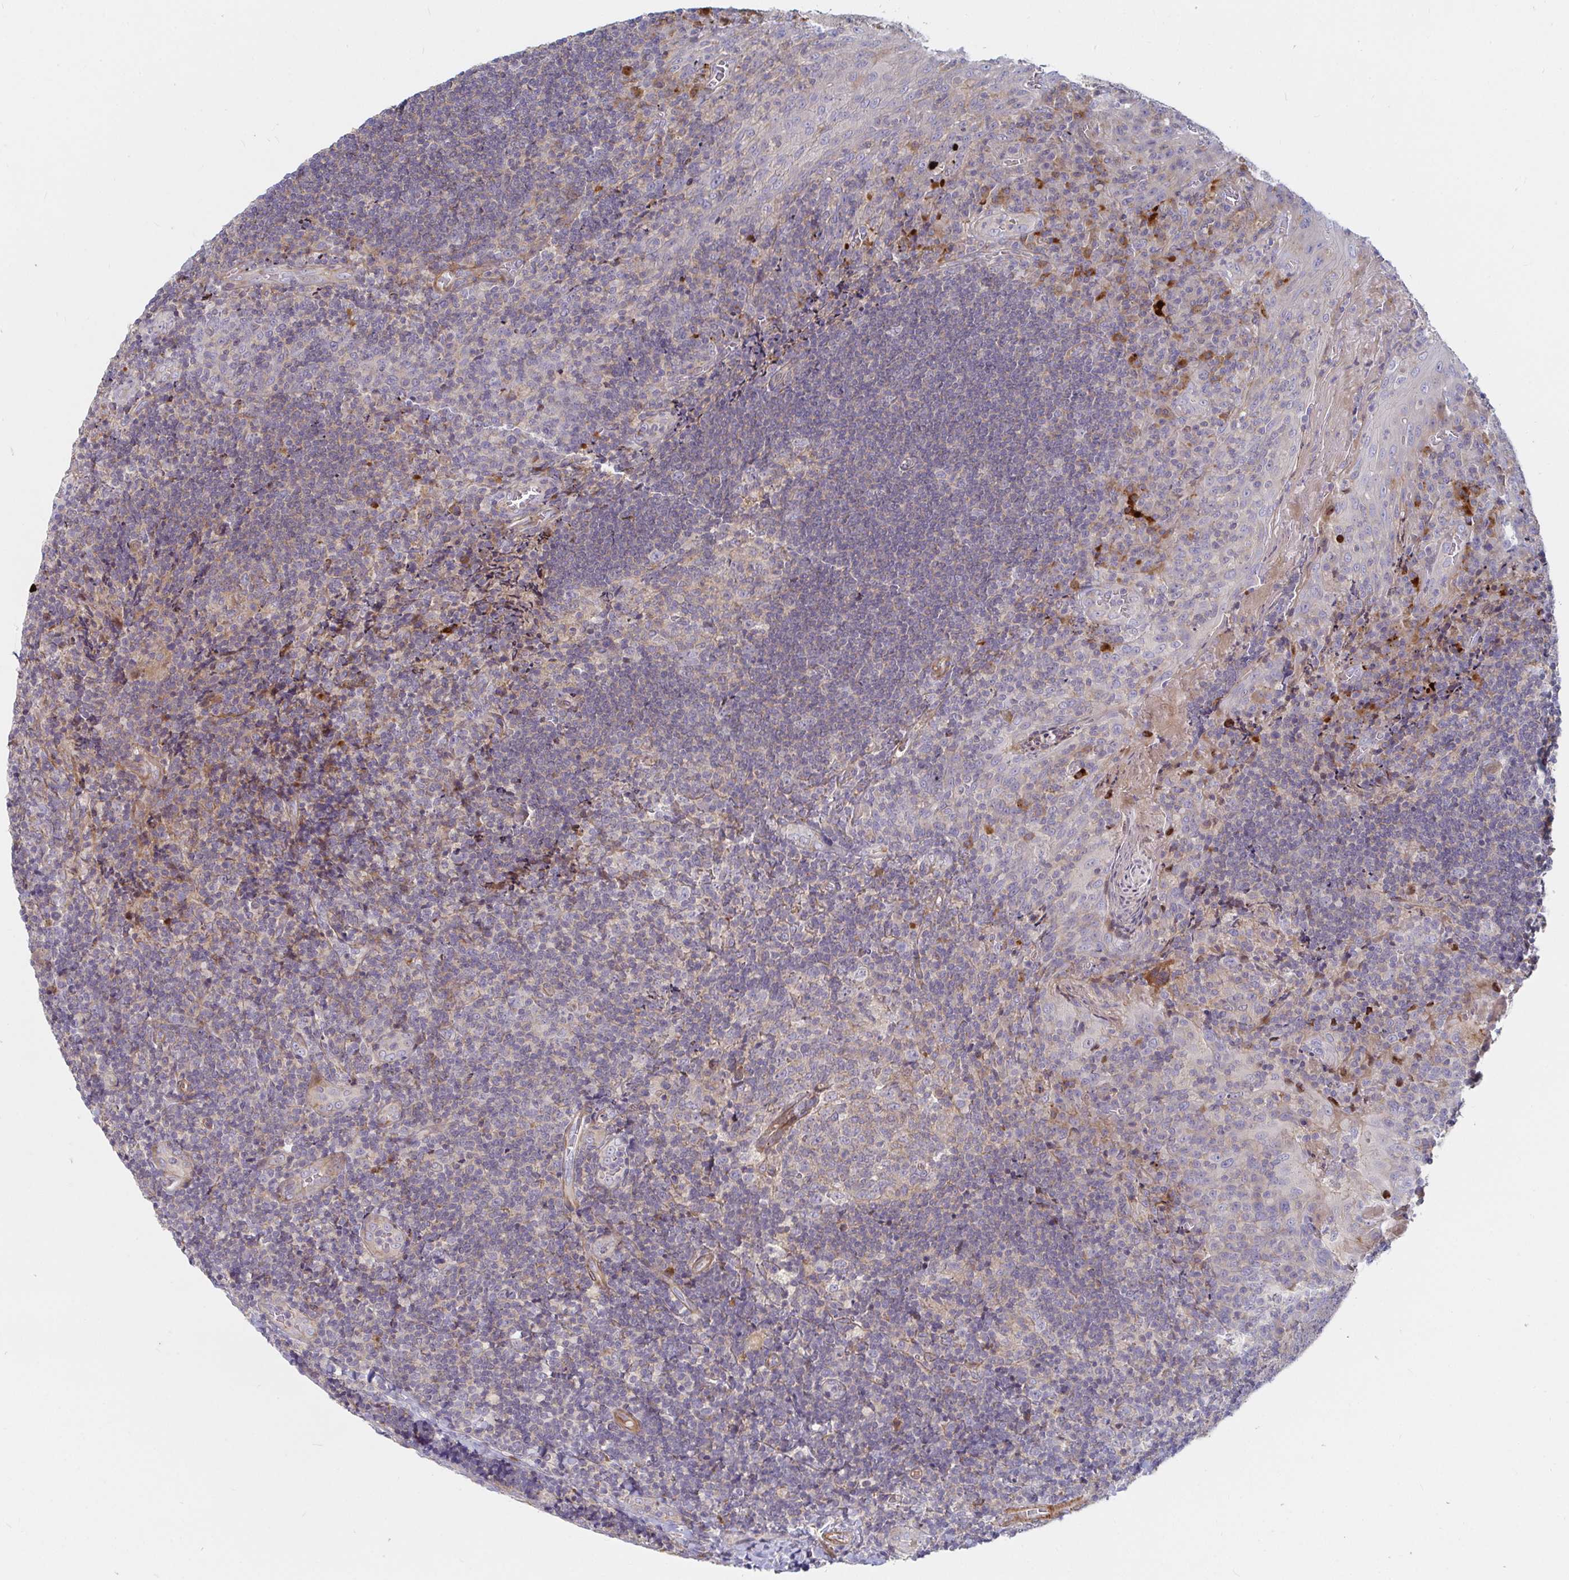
{"staining": {"intensity": "weak", "quantity": "<25%", "location": "cytoplasmic/membranous"}, "tissue": "tonsil", "cell_type": "Germinal center cells", "image_type": "normal", "snomed": [{"axis": "morphology", "description": "Normal tissue, NOS"}, {"axis": "topography", "description": "Tonsil"}], "caption": "IHC histopathology image of benign tonsil stained for a protein (brown), which reveals no expression in germinal center cells.", "gene": "SSH2", "patient": {"sex": "male", "age": 17}}